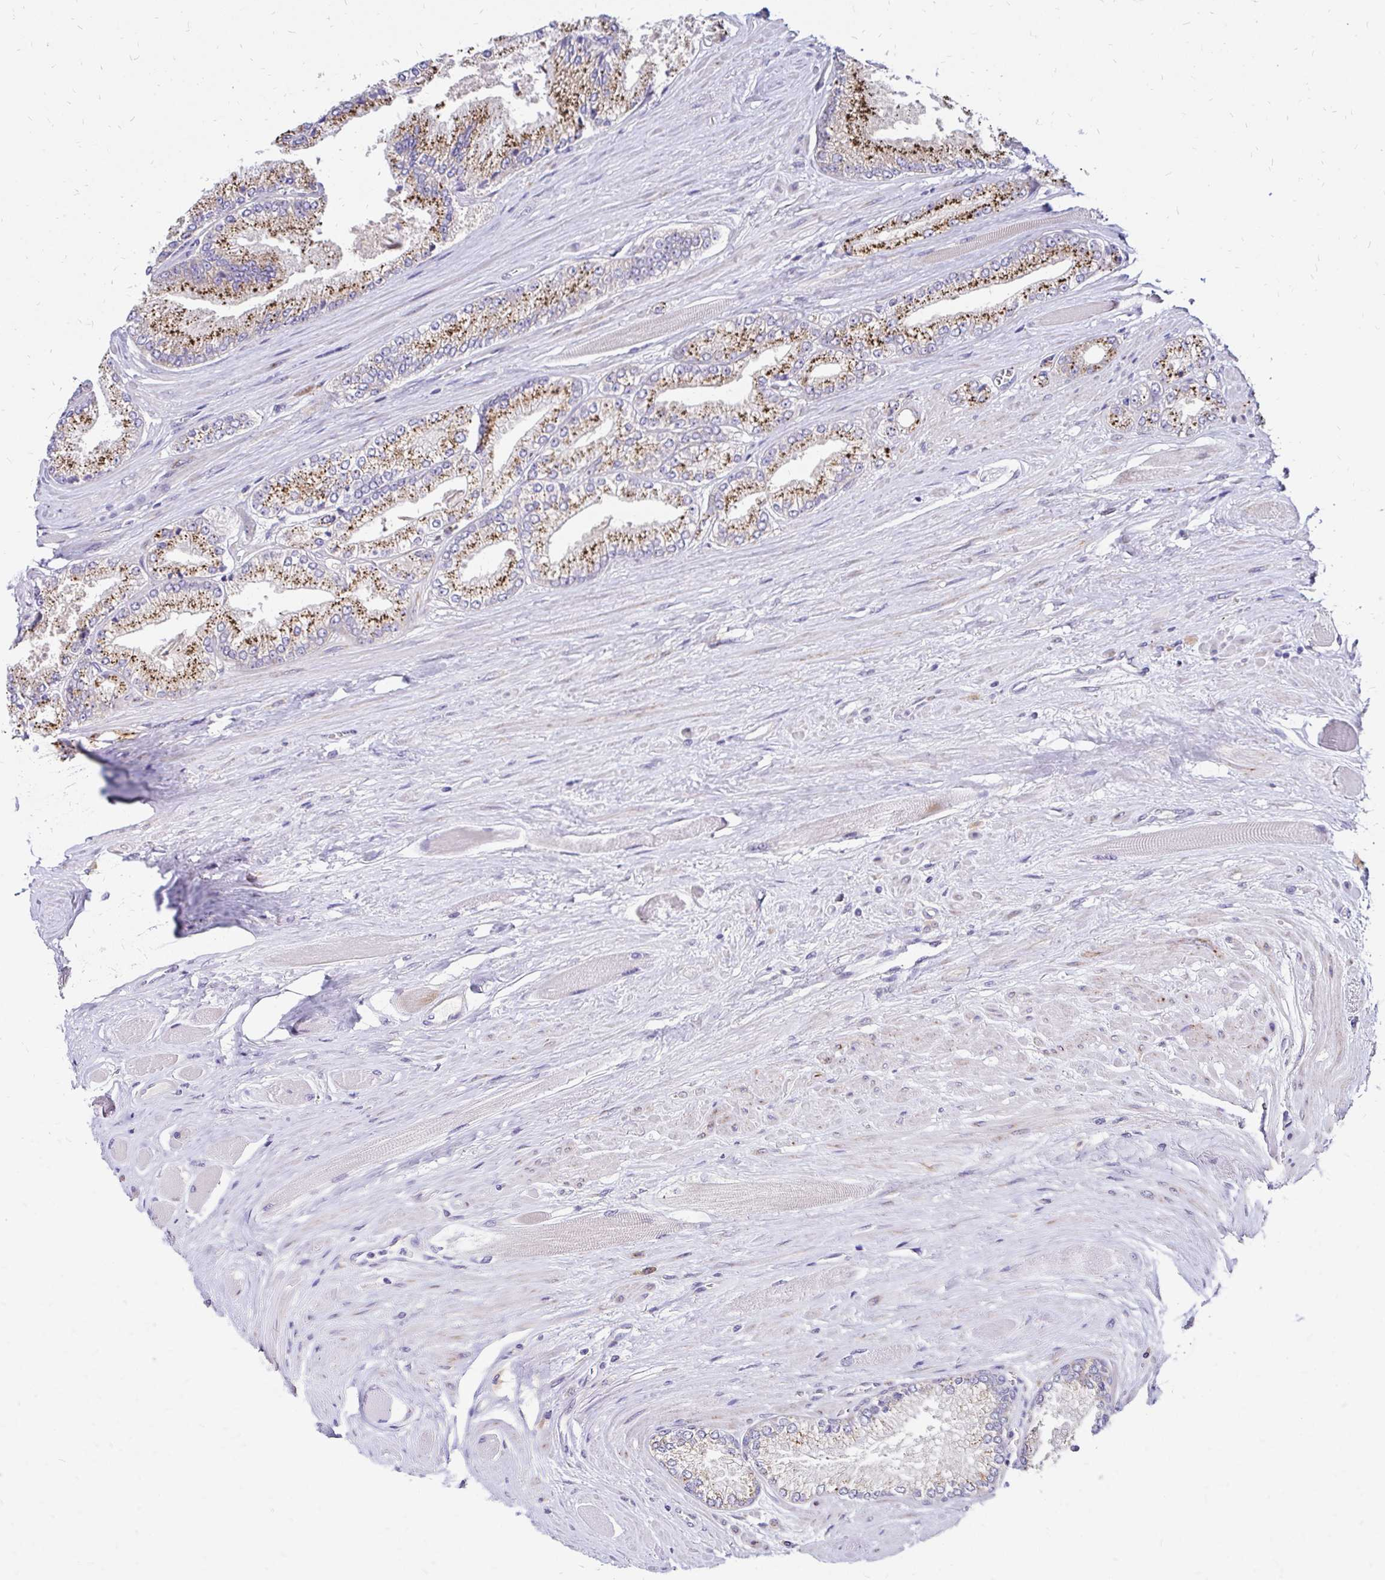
{"staining": {"intensity": "moderate", "quantity": ">75%", "location": "cytoplasmic/membranous"}, "tissue": "prostate cancer", "cell_type": "Tumor cells", "image_type": "cancer", "snomed": [{"axis": "morphology", "description": "Adenocarcinoma, Low grade"}, {"axis": "topography", "description": "Prostate"}], "caption": "Protein staining reveals moderate cytoplasmic/membranous expression in about >75% of tumor cells in prostate low-grade adenocarcinoma.", "gene": "IDUA", "patient": {"sex": "male", "age": 67}}